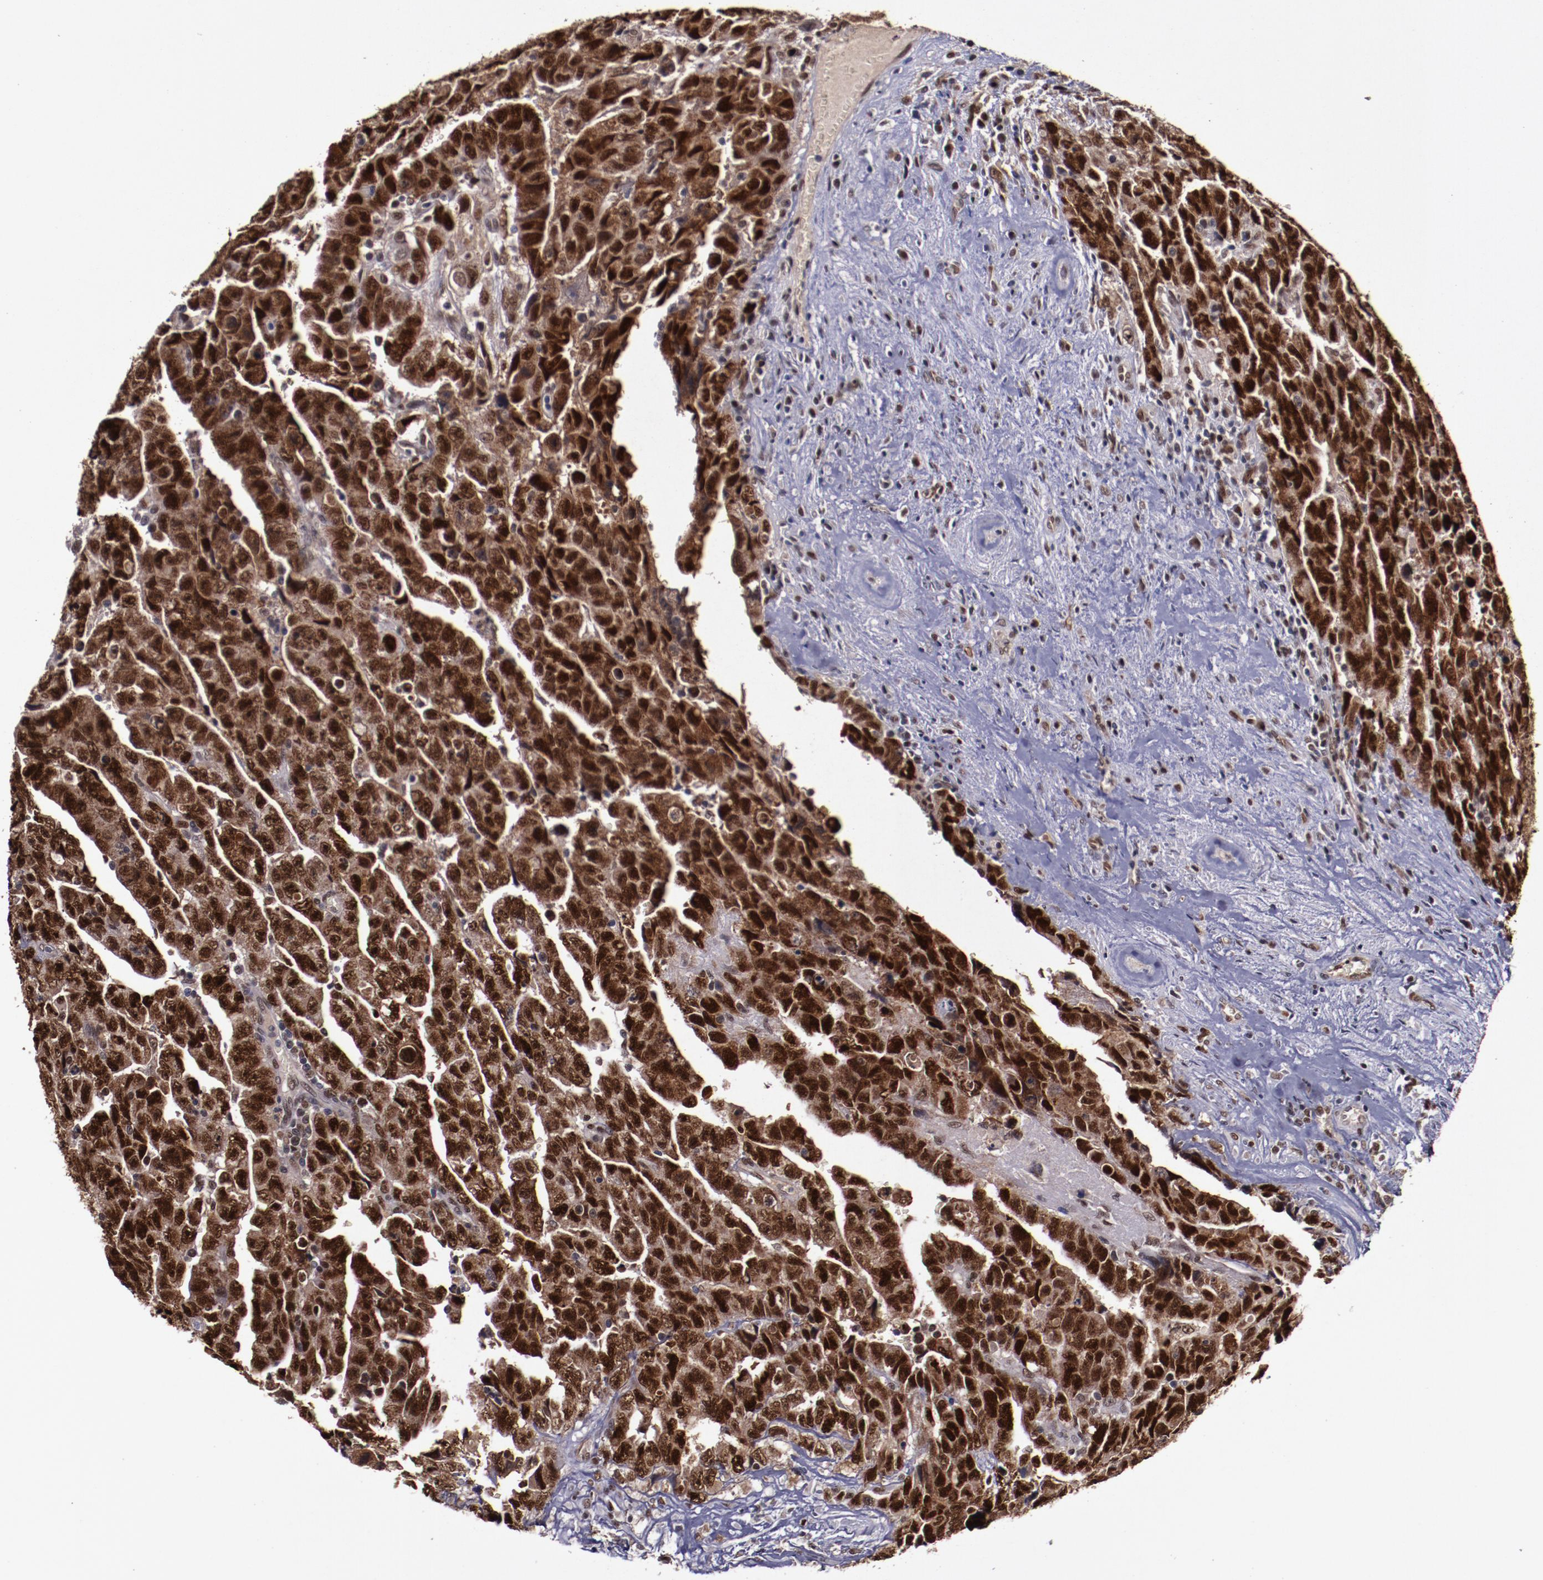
{"staining": {"intensity": "strong", "quantity": ">75%", "location": "cytoplasmic/membranous,nuclear"}, "tissue": "testis cancer", "cell_type": "Tumor cells", "image_type": "cancer", "snomed": [{"axis": "morphology", "description": "Carcinoma, Embryonal, NOS"}, {"axis": "topography", "description": "Testis"}], "caption": "Immunohistochemistry photomicrograph of embryonal carcinoma (testis) stained for a protein (brown), which shows high levels of strong cytoplasmic/membranous and nuclear expression in about >75% of tumor cells.", "gene": "CHEK2", "patient": {"sex": "male", "age": 28}}